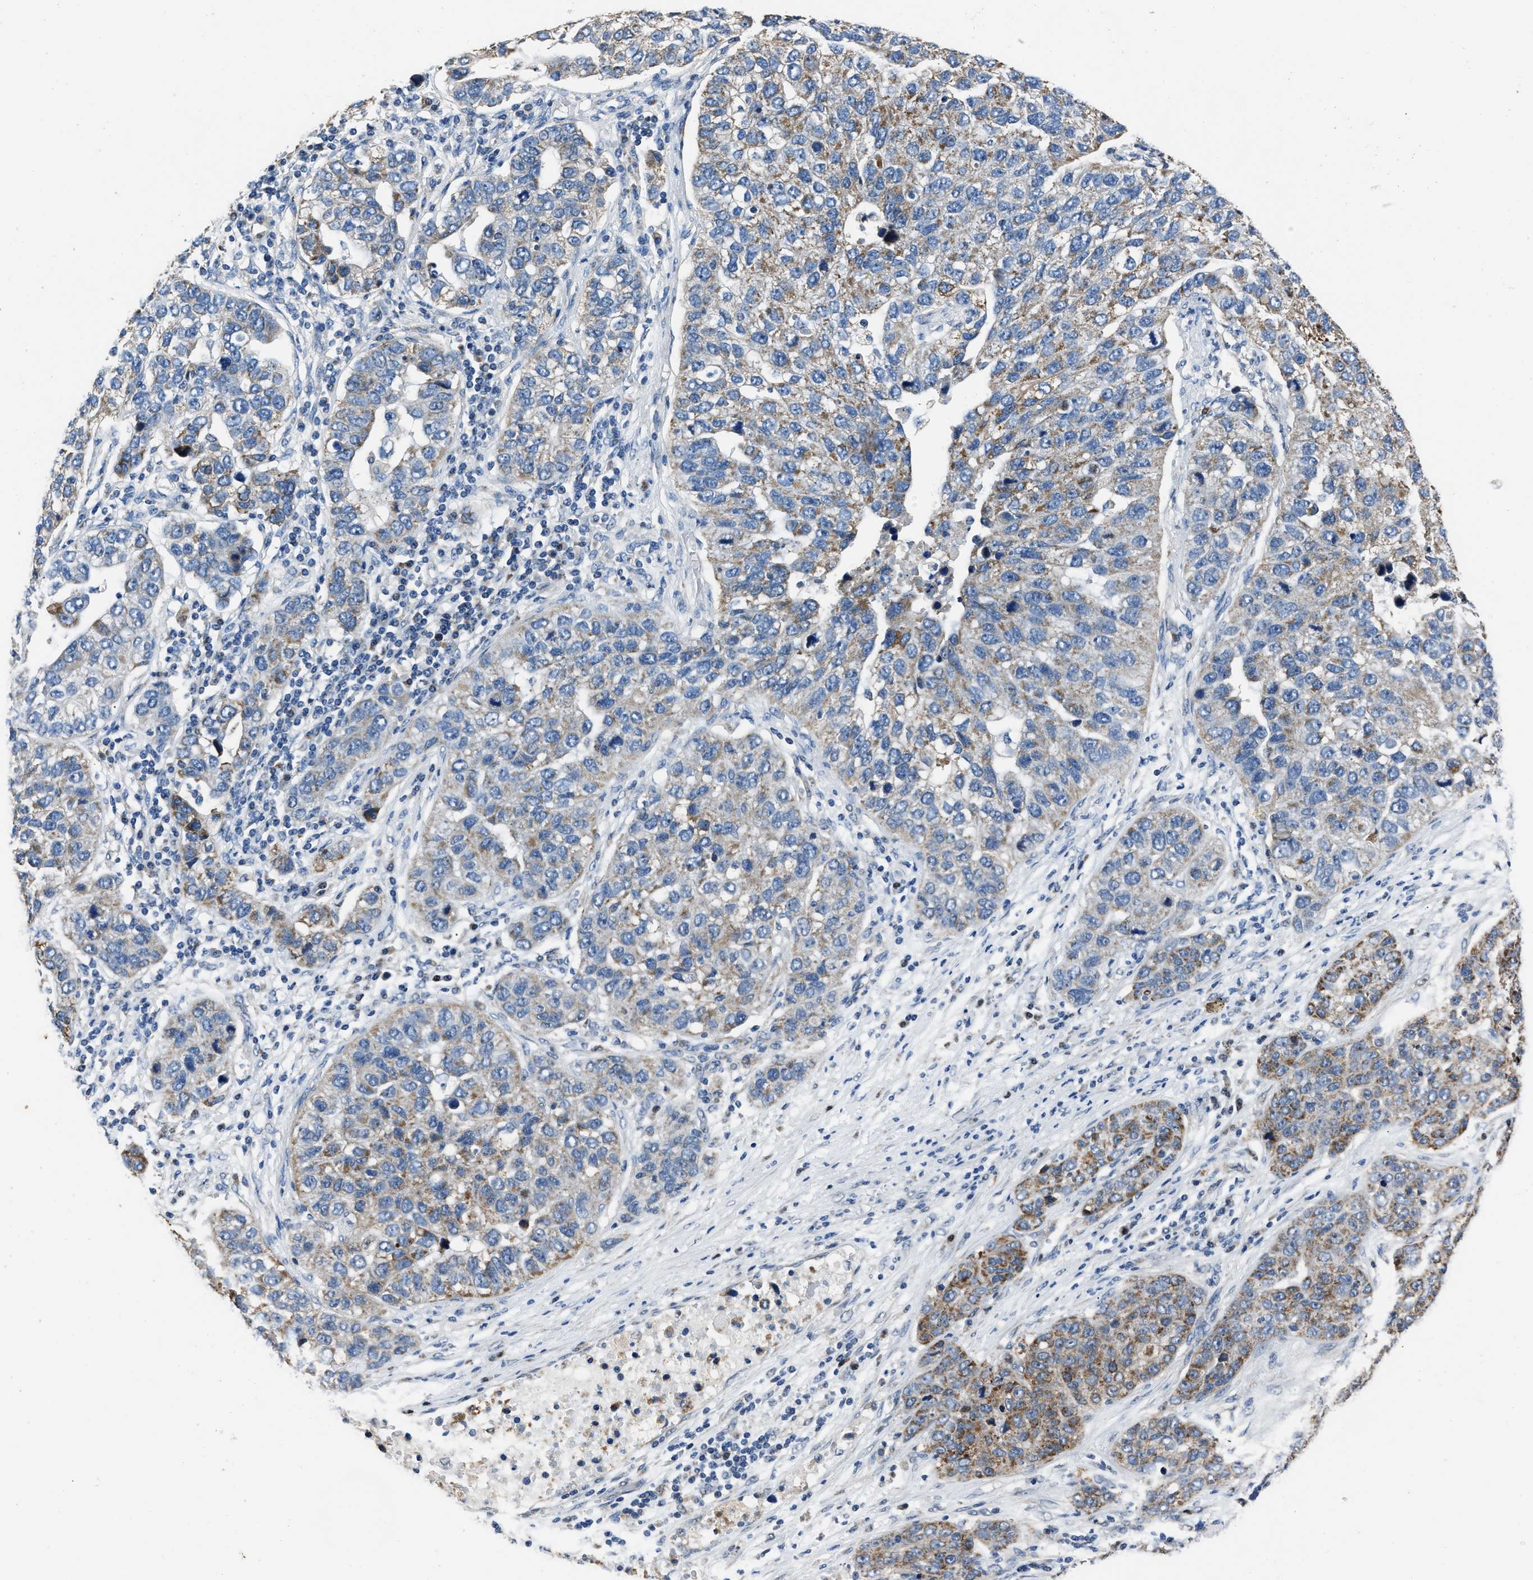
{"staining": {"intensity": "moderate", "quantity": "25%-75%", "location": "cytoplasmic/membranous"}, "tissue": "pancreatic cancer", "cell_type": "Tumor cells", "image_type": "cancer", "snomed": [{"axis": "morphology", "description": "Adenocarcinoma, NOS"}, {"axis": "topography", "description": "Pancreas"}], "caption": "Human adenocarcinoma (pancreatic) stained with a protein marker exhibits moderate staining in tumor cells.", "gene": "NSUN5", "patient": {"sex": "female", "age": 61}}